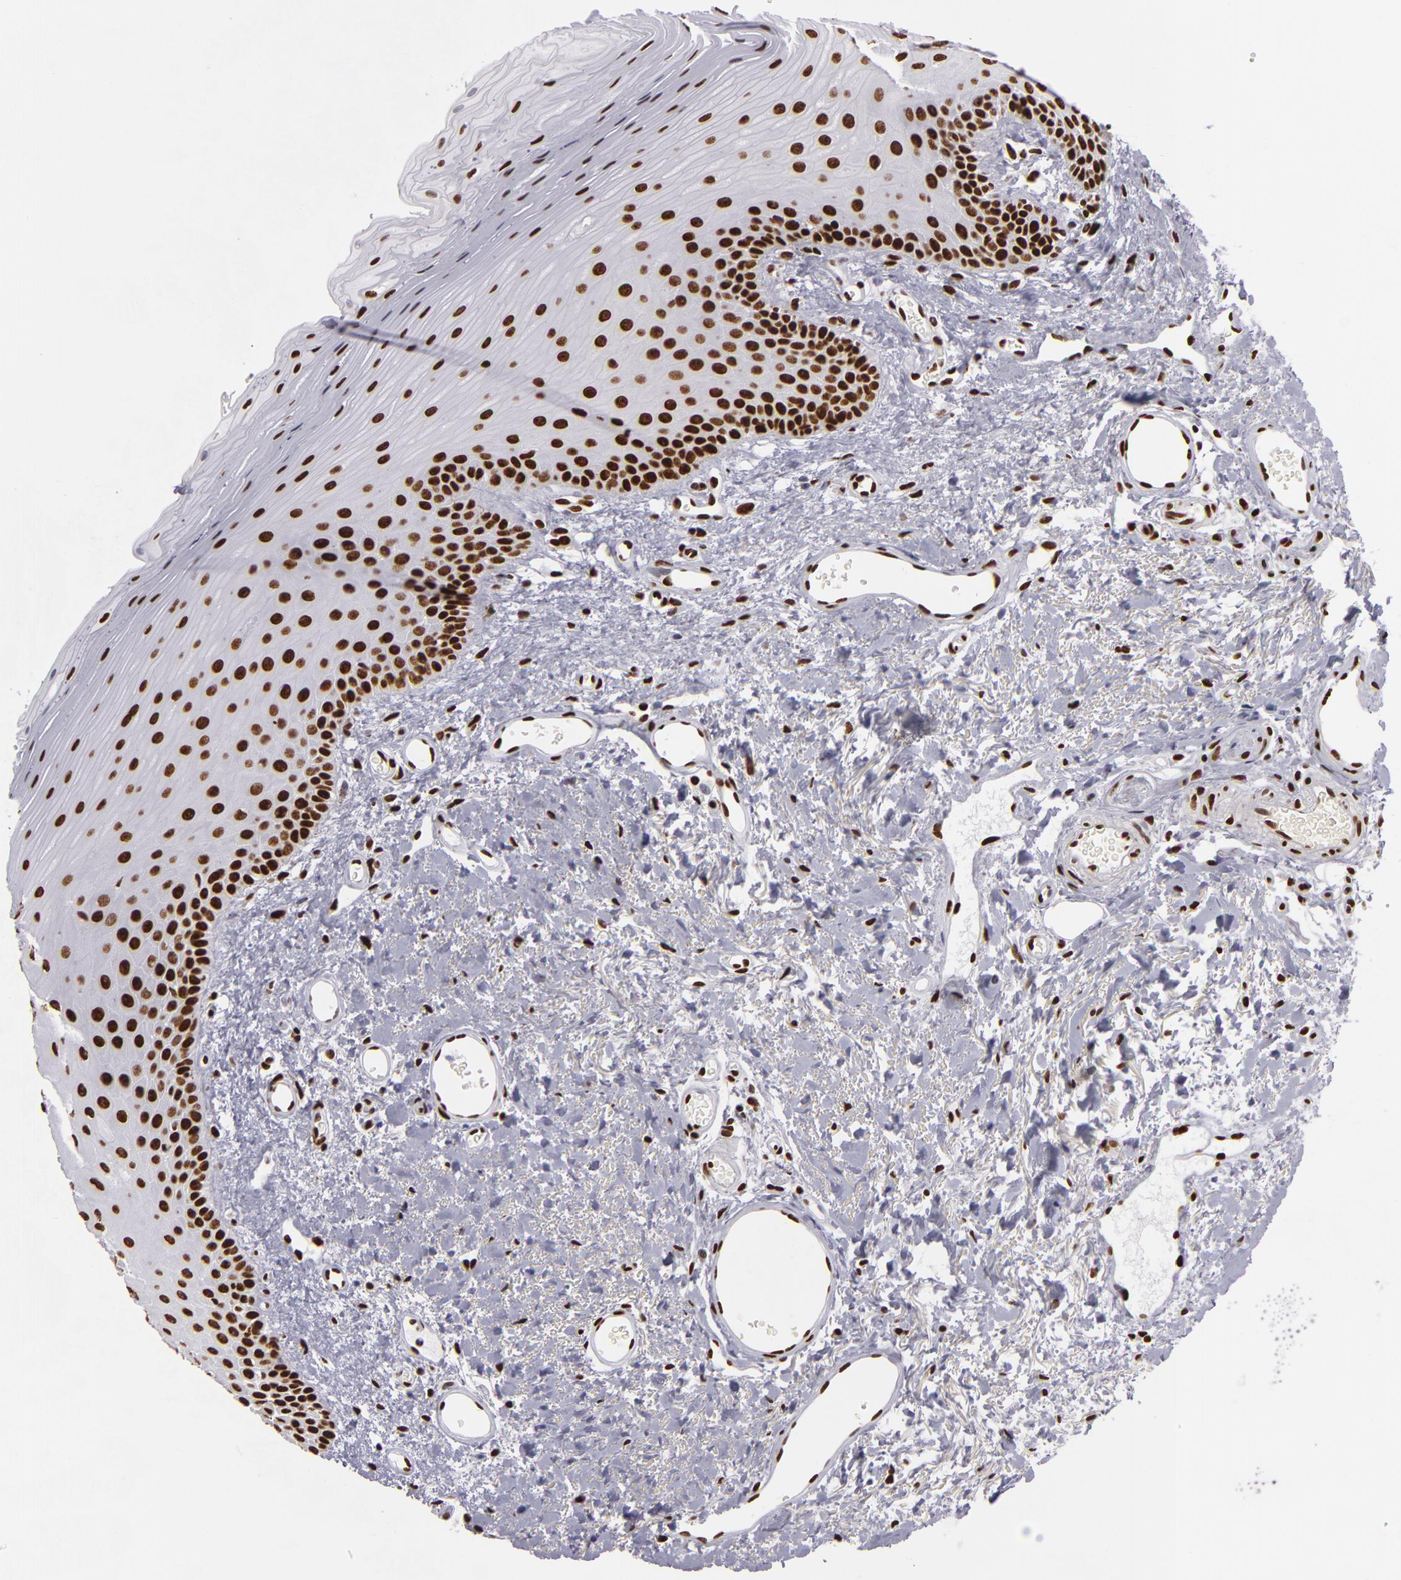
{"staining": {"intensity": "strong", "quantity": ">75%", "location": "nuclear"}, "tissue": "oral mucosa", "cell_type": "Squamous epithelial cells", "image_type": "normal", "snomed": [{"axis": "morphology", "description": "Normal tissue, NOS"}, {"axis": "topography", "description": "Oral tissue"}], "caption": "Immunohistochemical staining of benign oral mucosa shows >75% levels of strong nuclear protein positivity in about >75% of squamous epithelial cells.", "gene": "SAFB", "patient": {"sex": "male", "age": 52}}